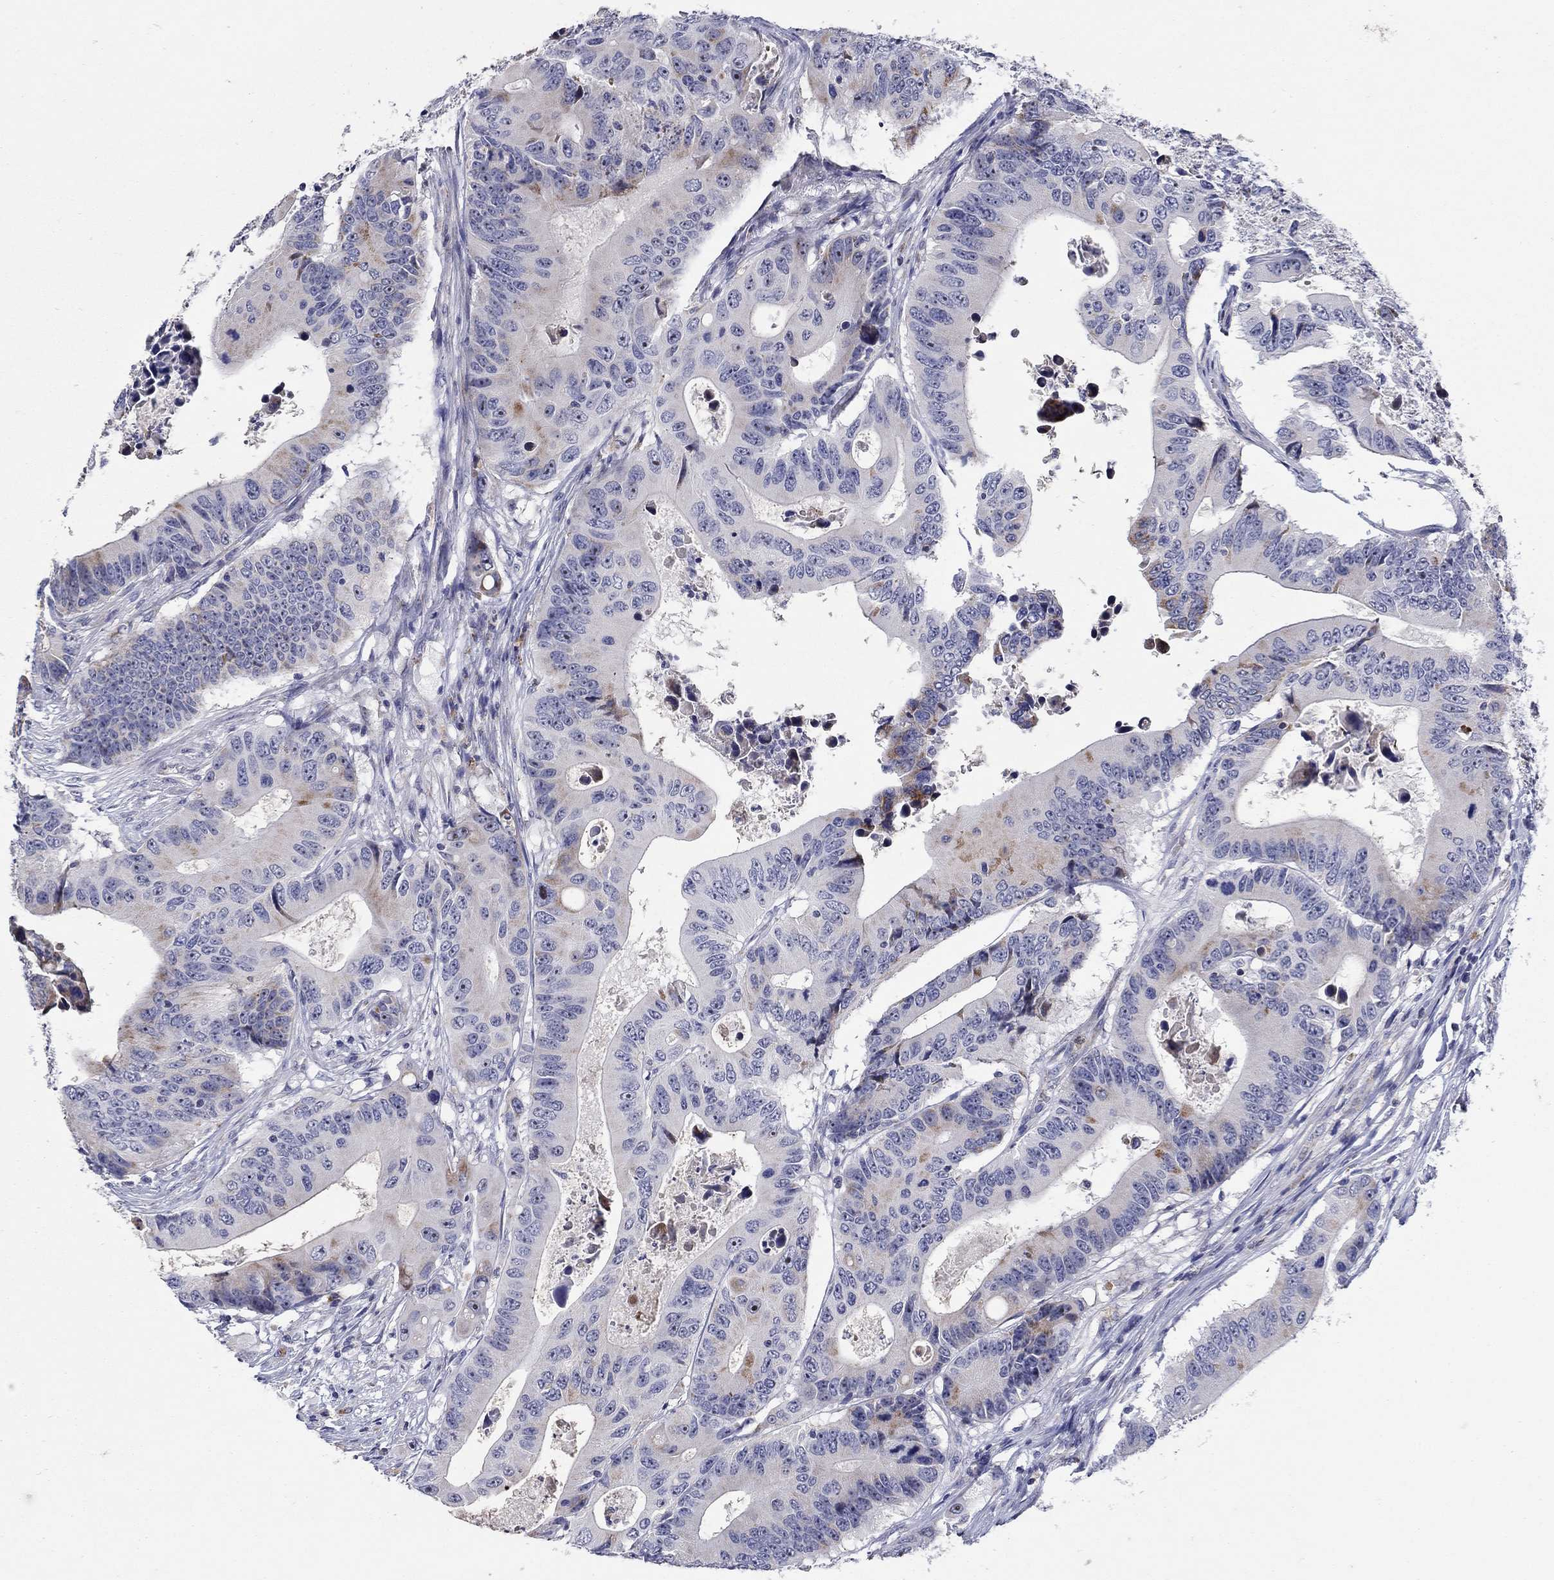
{"staining": {"intensity": "weak", "quantity": "25%-75%", "location": "cytoplasmic/membranous"}, "tissue": "colorectal cancer", "cell_type": "Tumor cells", "image_type": "cancer", "snomed": [{"axis": "morphology", "description": "Adenocarcinoma, NOS"}, {"axis": "topography", "description": "Colon"}], "caption": "The photomicrograph reveals a brown stain indicating the presence of a protein in the cytoplasmic/membranous of tumor cells in colorectal cancer. The protein of interest is stained brown, and the nuclei are stained in blue (DAB (3,3'-diaminobenzidine) IHC with brightfield microscopy, high magnification).", "gene": "HMX2", "patient": {"sex": "female", "age": 90}}